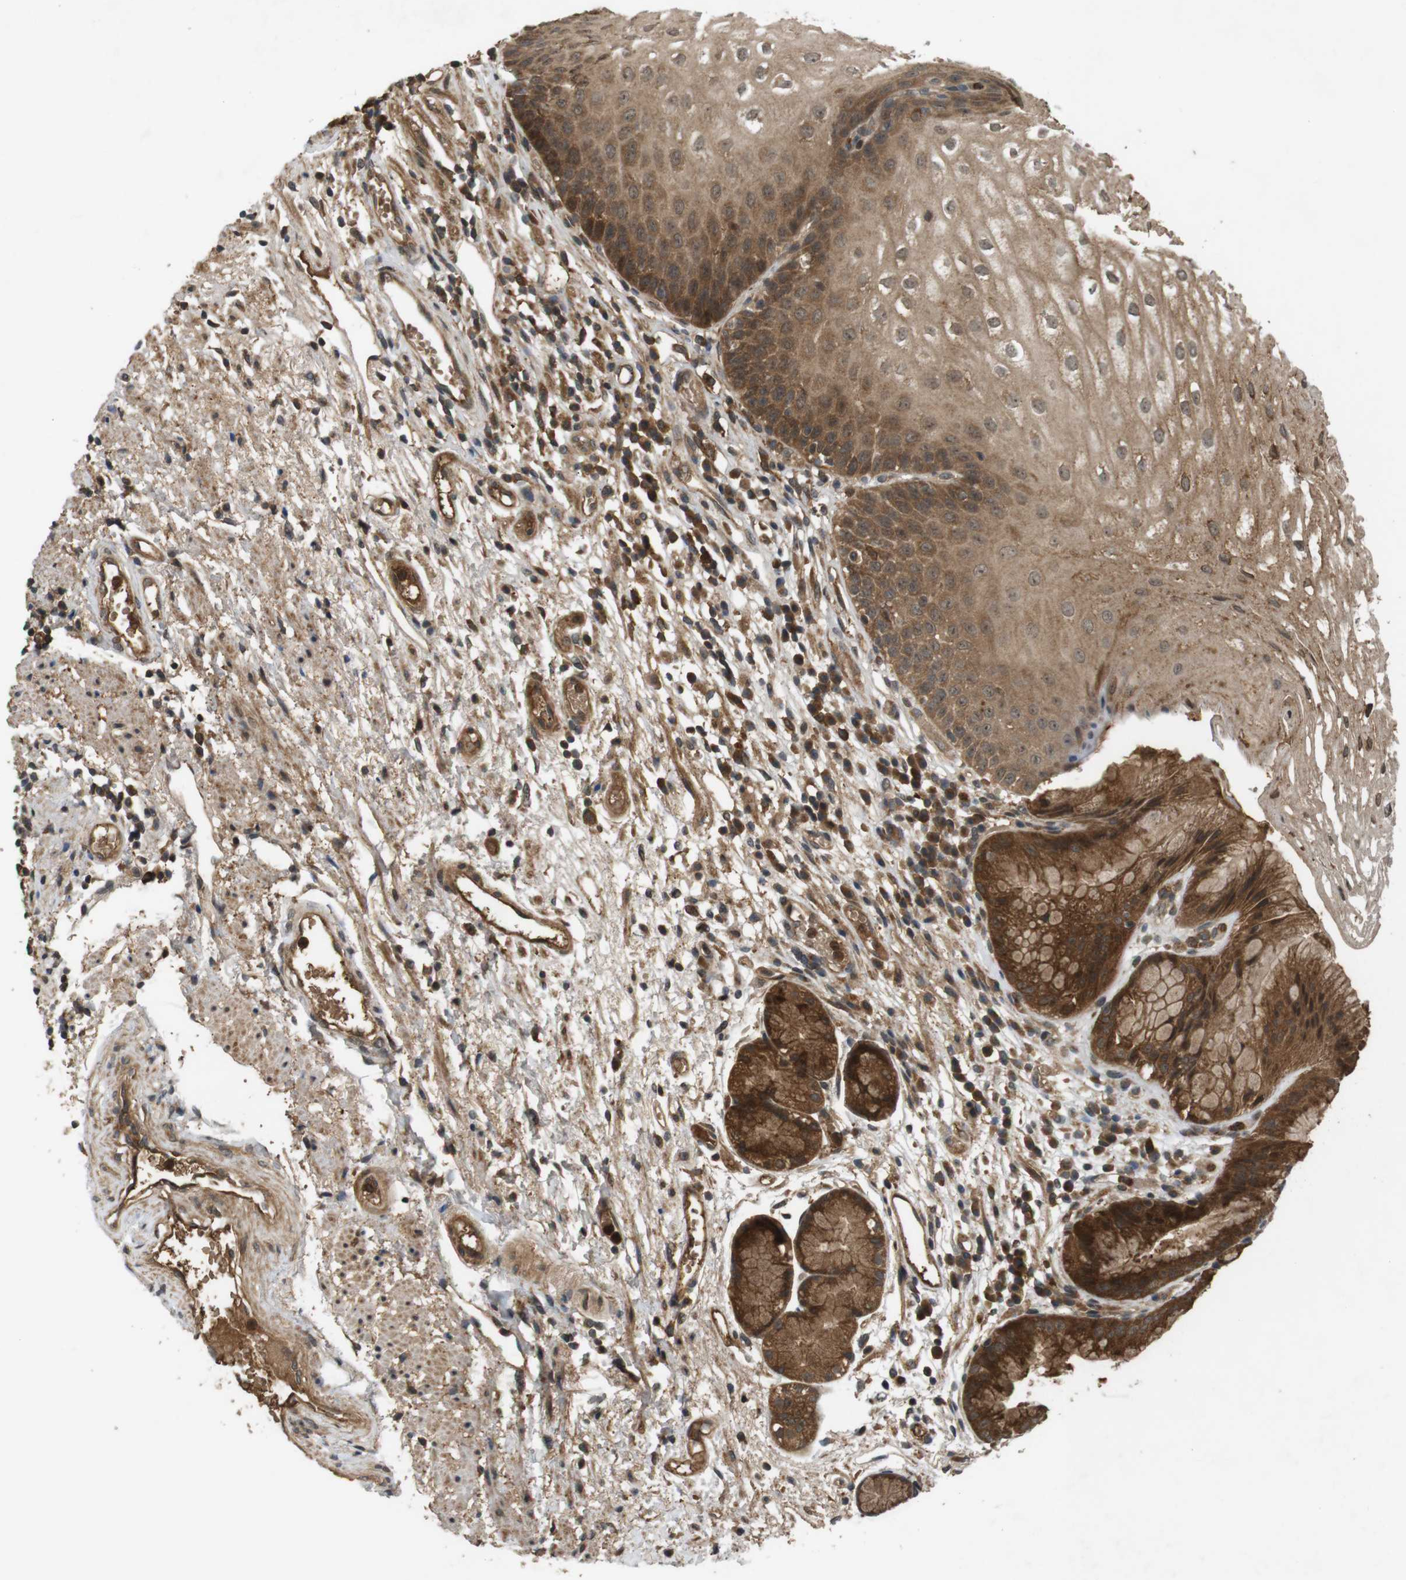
{"staining": {"intensity": "strong", "quantity": ">75%", "location": "cytoplasmic/membranous"}, "tissue": "stomach", "cell_type": "Glandular cells", "image_type": "normal", "snomed": [{"axis": "morphology", "description": "Normal tissue, NOS"}, {"axis": "topography", "description": "Stomach, upper"}], "caption": "Protein analysis of normal stomach displays strong cytoplasmic/membranous expression in about >75% of glandular cells.", "gene": "NFKBIE", "patient": {"sex": "male", "age": 72}}